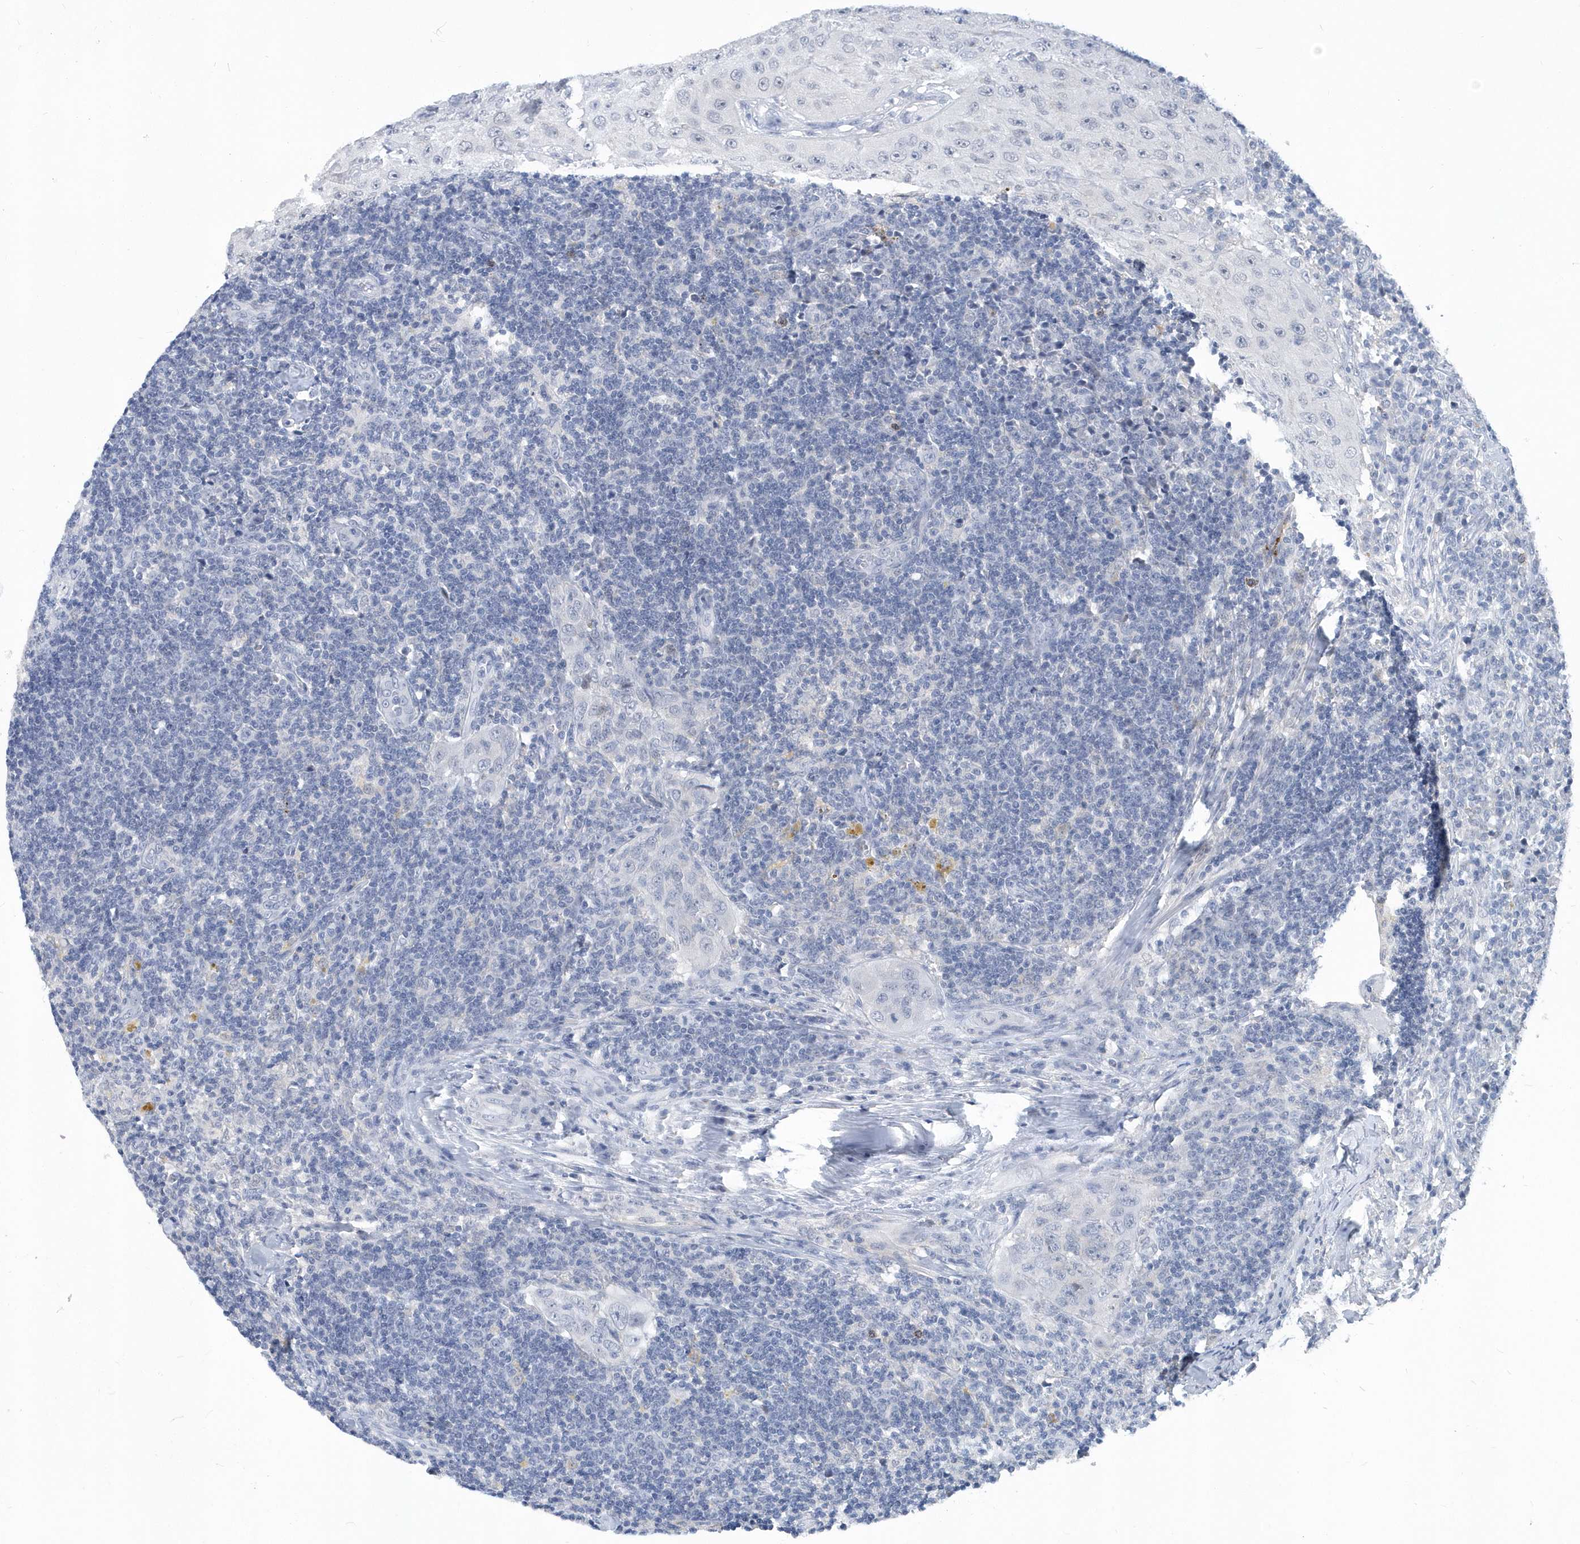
{"staining": {"intensity": "negative", "quantity": "none", "location": "none"}, "tissue": "lymph node", "cell_type": "Germinal center cells", "image_type": "normal", "snomed": [{"axis": "morphology", "description": "Normal tissue, NOS"}, {"axis": "morphology", "description": "Squamous cell carcinoma, metastatic, NOS"}, {"axis": "topography", "description": "Lymph node"}], "caption": "Benign lymph node was stained to show a protein in brown. There is no significant expression in germinal center cells. Nuclei are stained in blue.", "gene": "SRGAP3", "patient": {"sex": "male", "age": 73}}